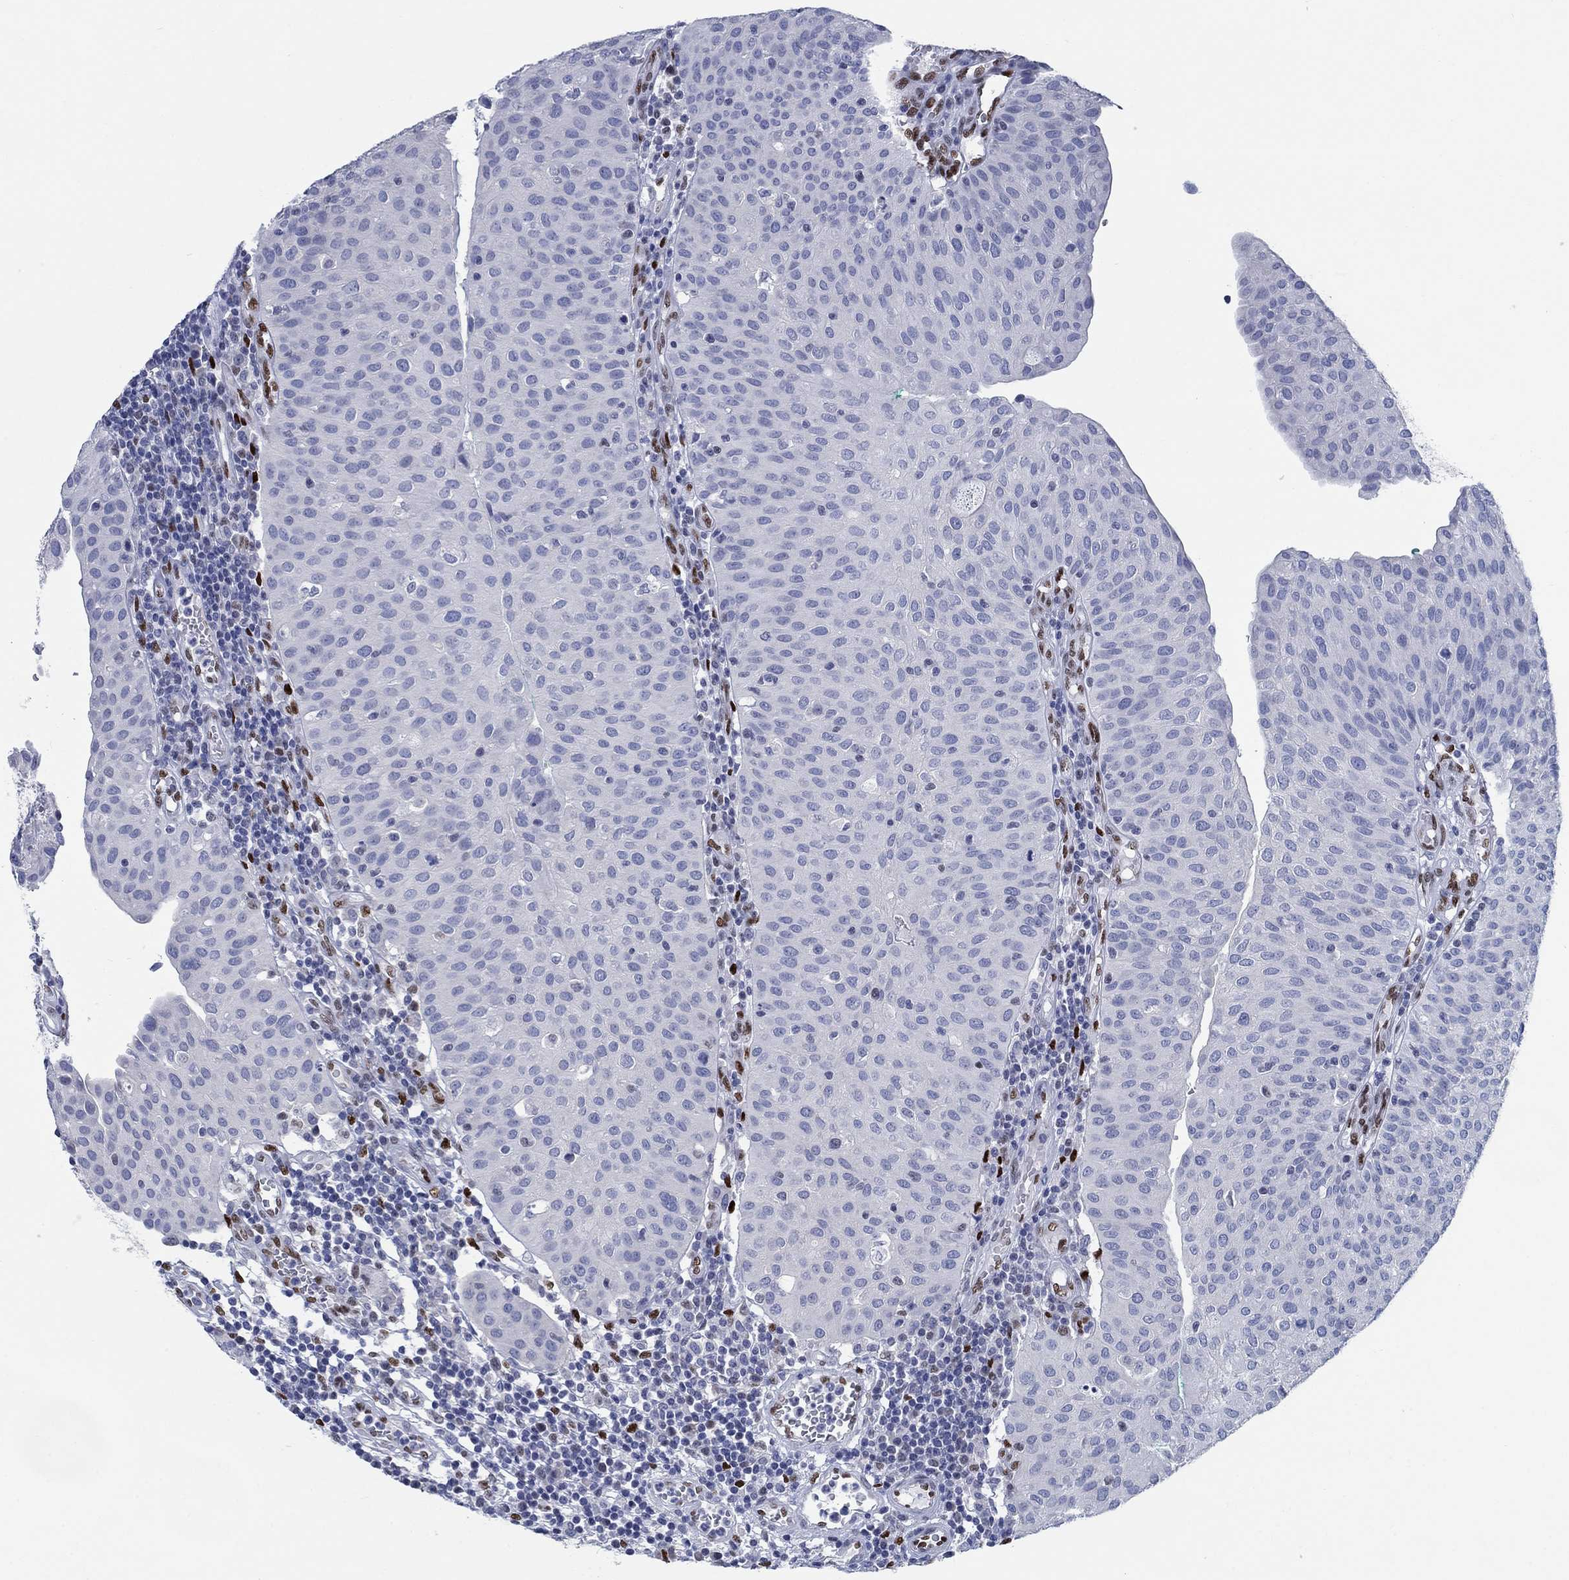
{"staining": {"intensity": "negative", "quantity": "none", "location": "none"}, "tissue": "urothelial cancer", "cell_type": "Tumor cells", "image_type": "cancer", "snomed": [{"axis": "morphology", "description": "Urothelial carcinoma, Low grade"}, {"axis": "topography", "description": "Urinary bladder"}], "caption": "Tumor cells show no significant expression in low-grade urothelial carcinoma. (DAB immunohistochemistry (IHC) visualized using brightfield microscopy, high magnification).", "gene": "ZEB1", "patient": {"sex": "male", "age": 54}}